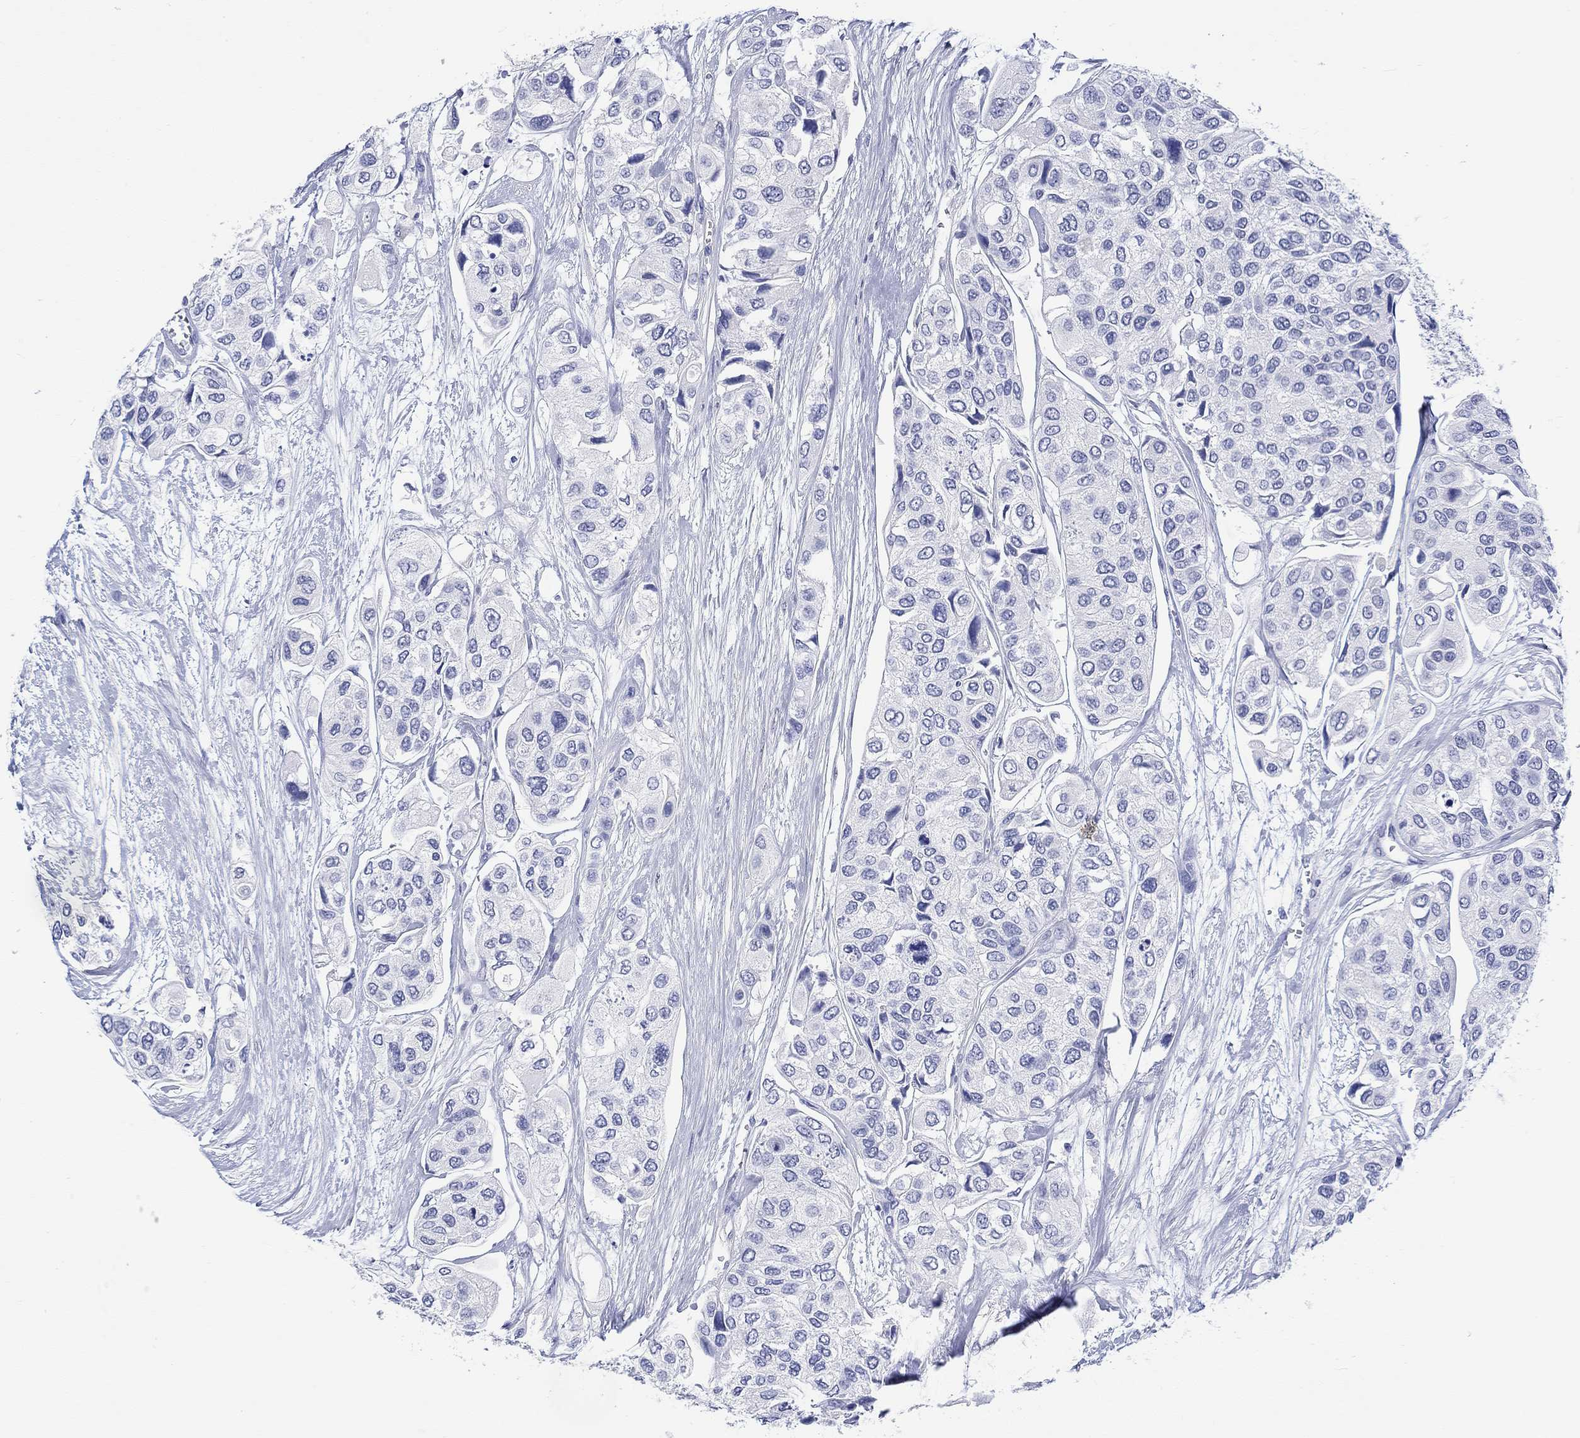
{"staining": {"intensity": "negative", "quantity": "none", "location": "none"}, "tissue": "urothelial cancer", "cell_type": "Tumor cells", "image_type": "cancer", "snomed": [{"axis": "morphology", "description": "Urothelial carcinoma, High grade"}, {"axis": "topography", "description": "Urinary bladder"}], "caption": "The micrograph reveals no staining of tumor cells in urothelial carcinoma (high-grade).", "gene": "MSI1", "patient": {"sex": "male", "age": 77}}